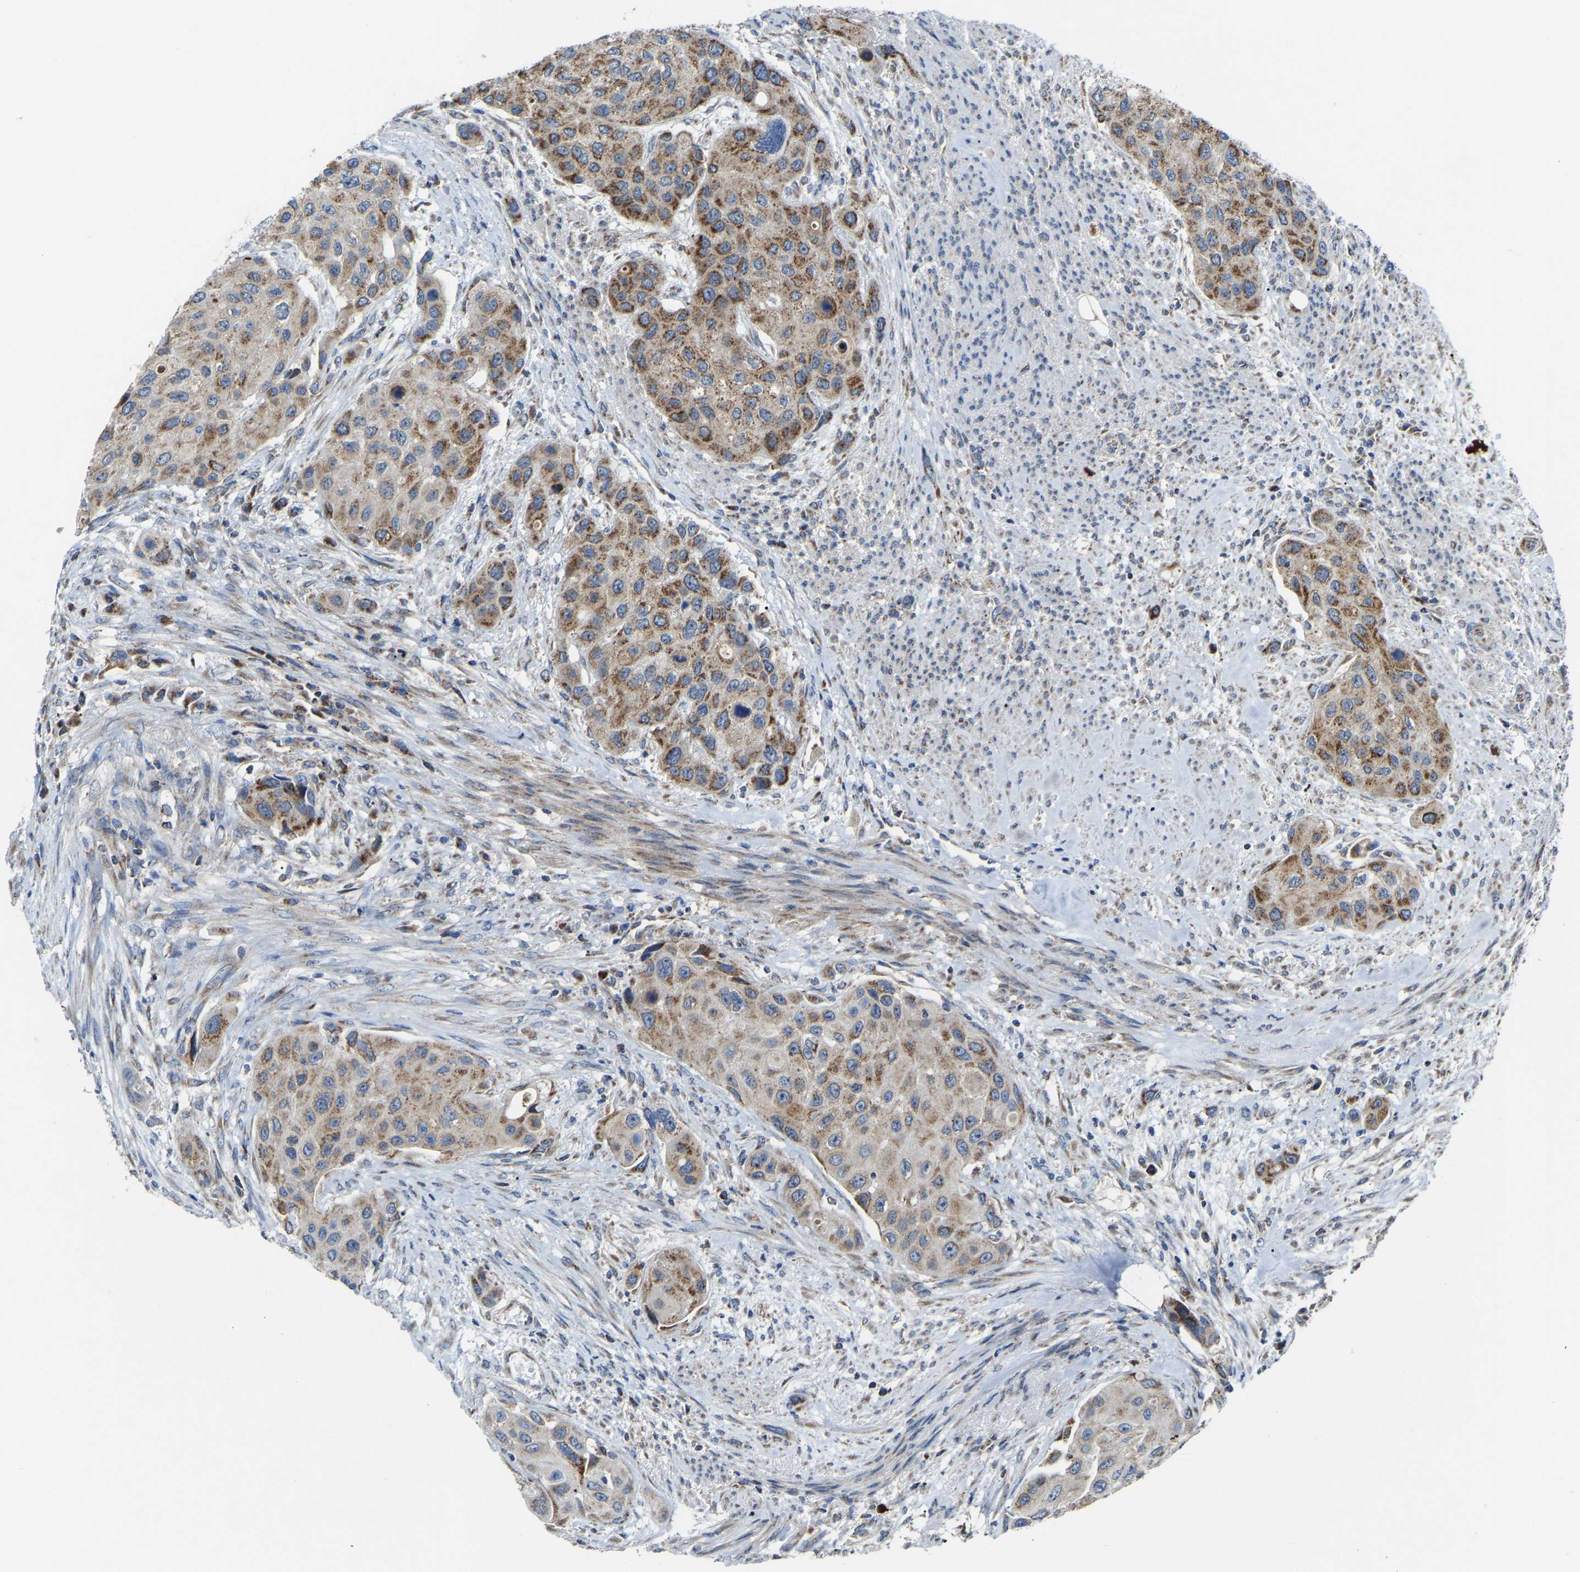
{"staining": {"intensity": "moderate", "quantity": ">75%", "location": "cytoplasmic/membranous"}, "tissue": "urothelial cancer", "cell_type": "Tumor cells", "image_type": "cancer", "snomed": [{"axis": "morphology", "description": "Urothelial carcinoma, High grade"}, {"axis": "topography", "description": "Urinary bladder"}], "caption": "A medium amount of moderate cytoplasmic/membranous positivity is seen in about >75% of tumor cells in urothelial cancer tissue.", "gene": "CANT1", "patient": {"sex": "female", "age": 56}}